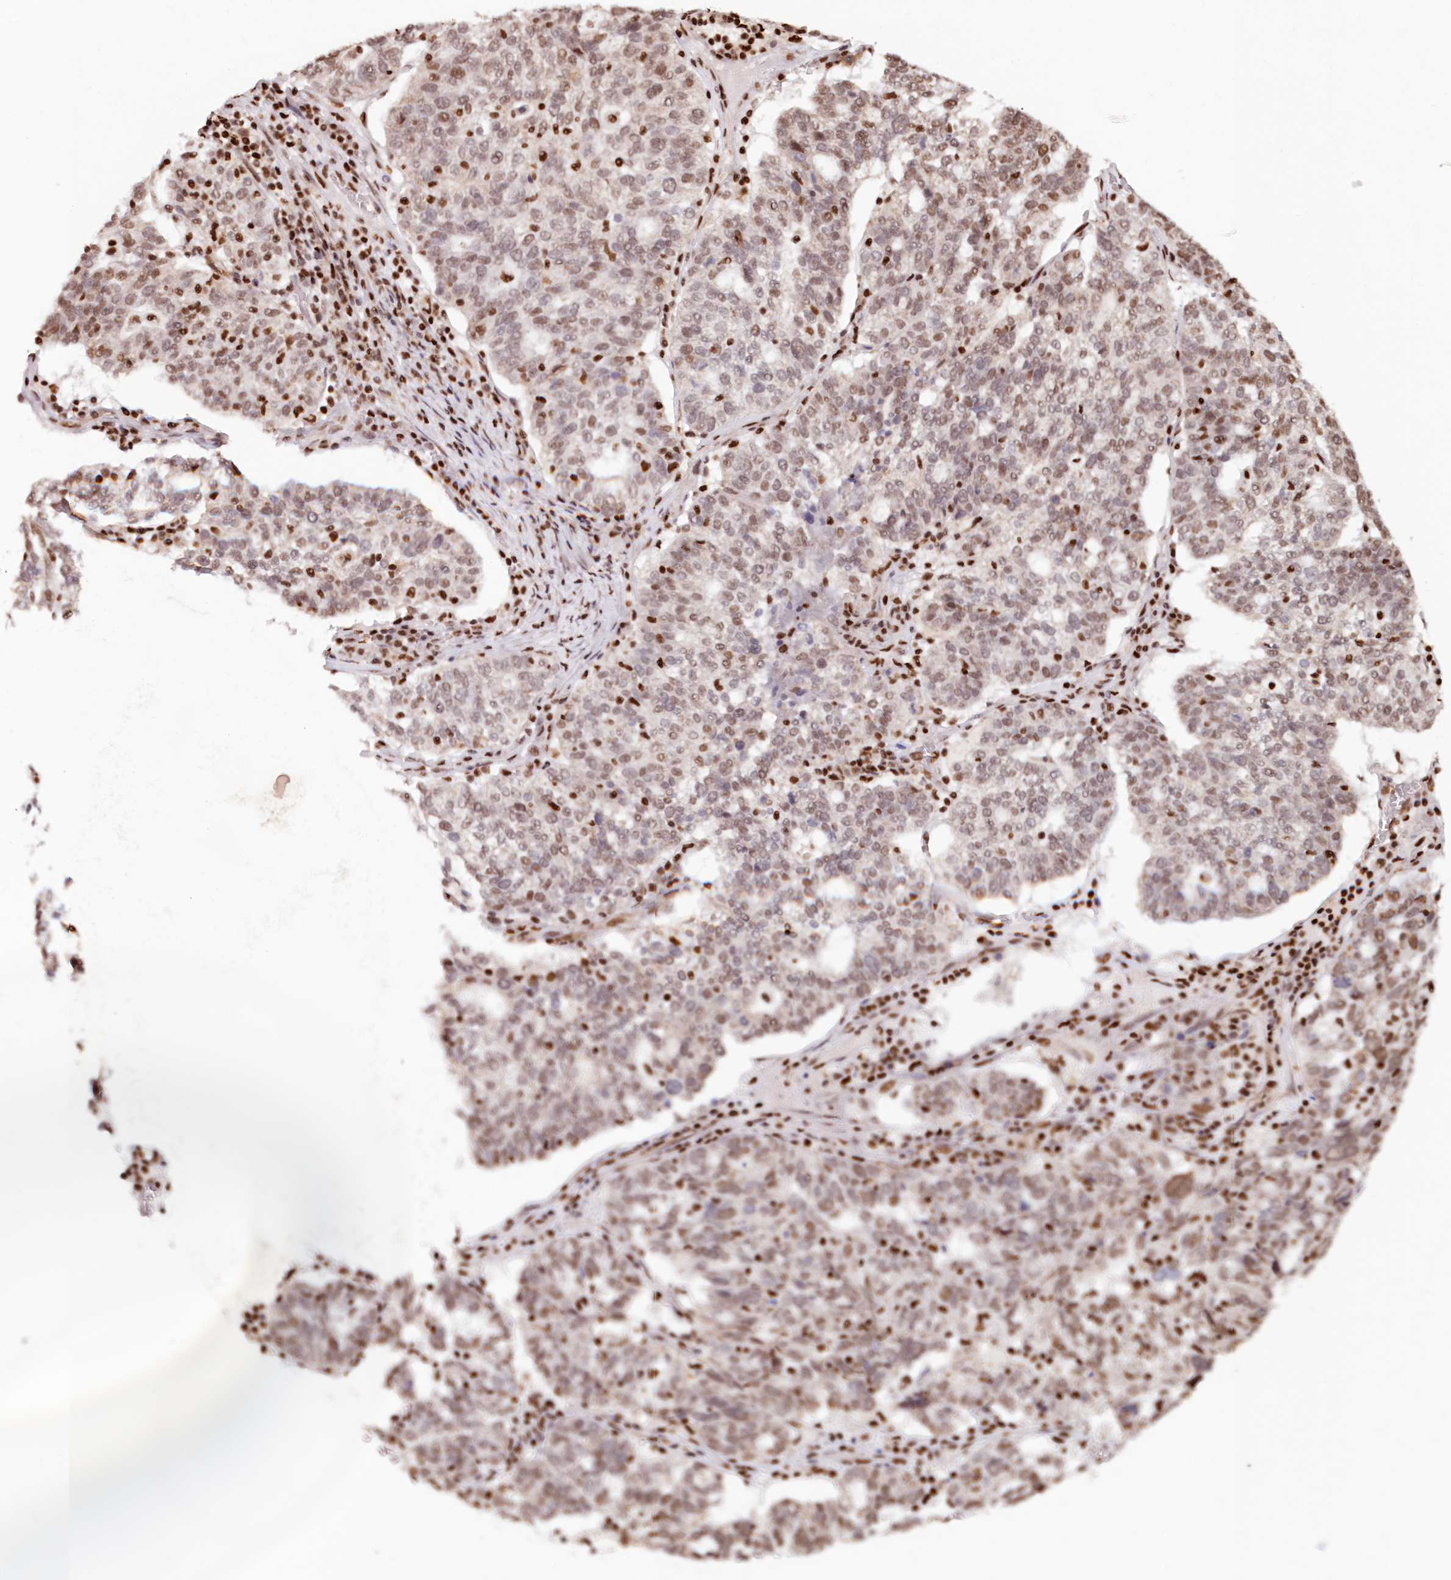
{"staining": {"intensity": "moderate", "quantity": ">75%", "location": "nuclear"}, "tissue": "ovarian cancer", "cell_type": "Tumor cells", "image_type": "cancer", "snomed": [{"axis": "morphology", "description": "Cystadenocarcinoma, serous, NOS"}, {"axis": "topography", "description": "Ovary"}], "caption": "IHC of human ovarian cancer shows medium levels of moderate nuclear expression in about >75% of tumor cells.", "gene": "POLR2B", "patient": {"sex": "female", "age": 59}}